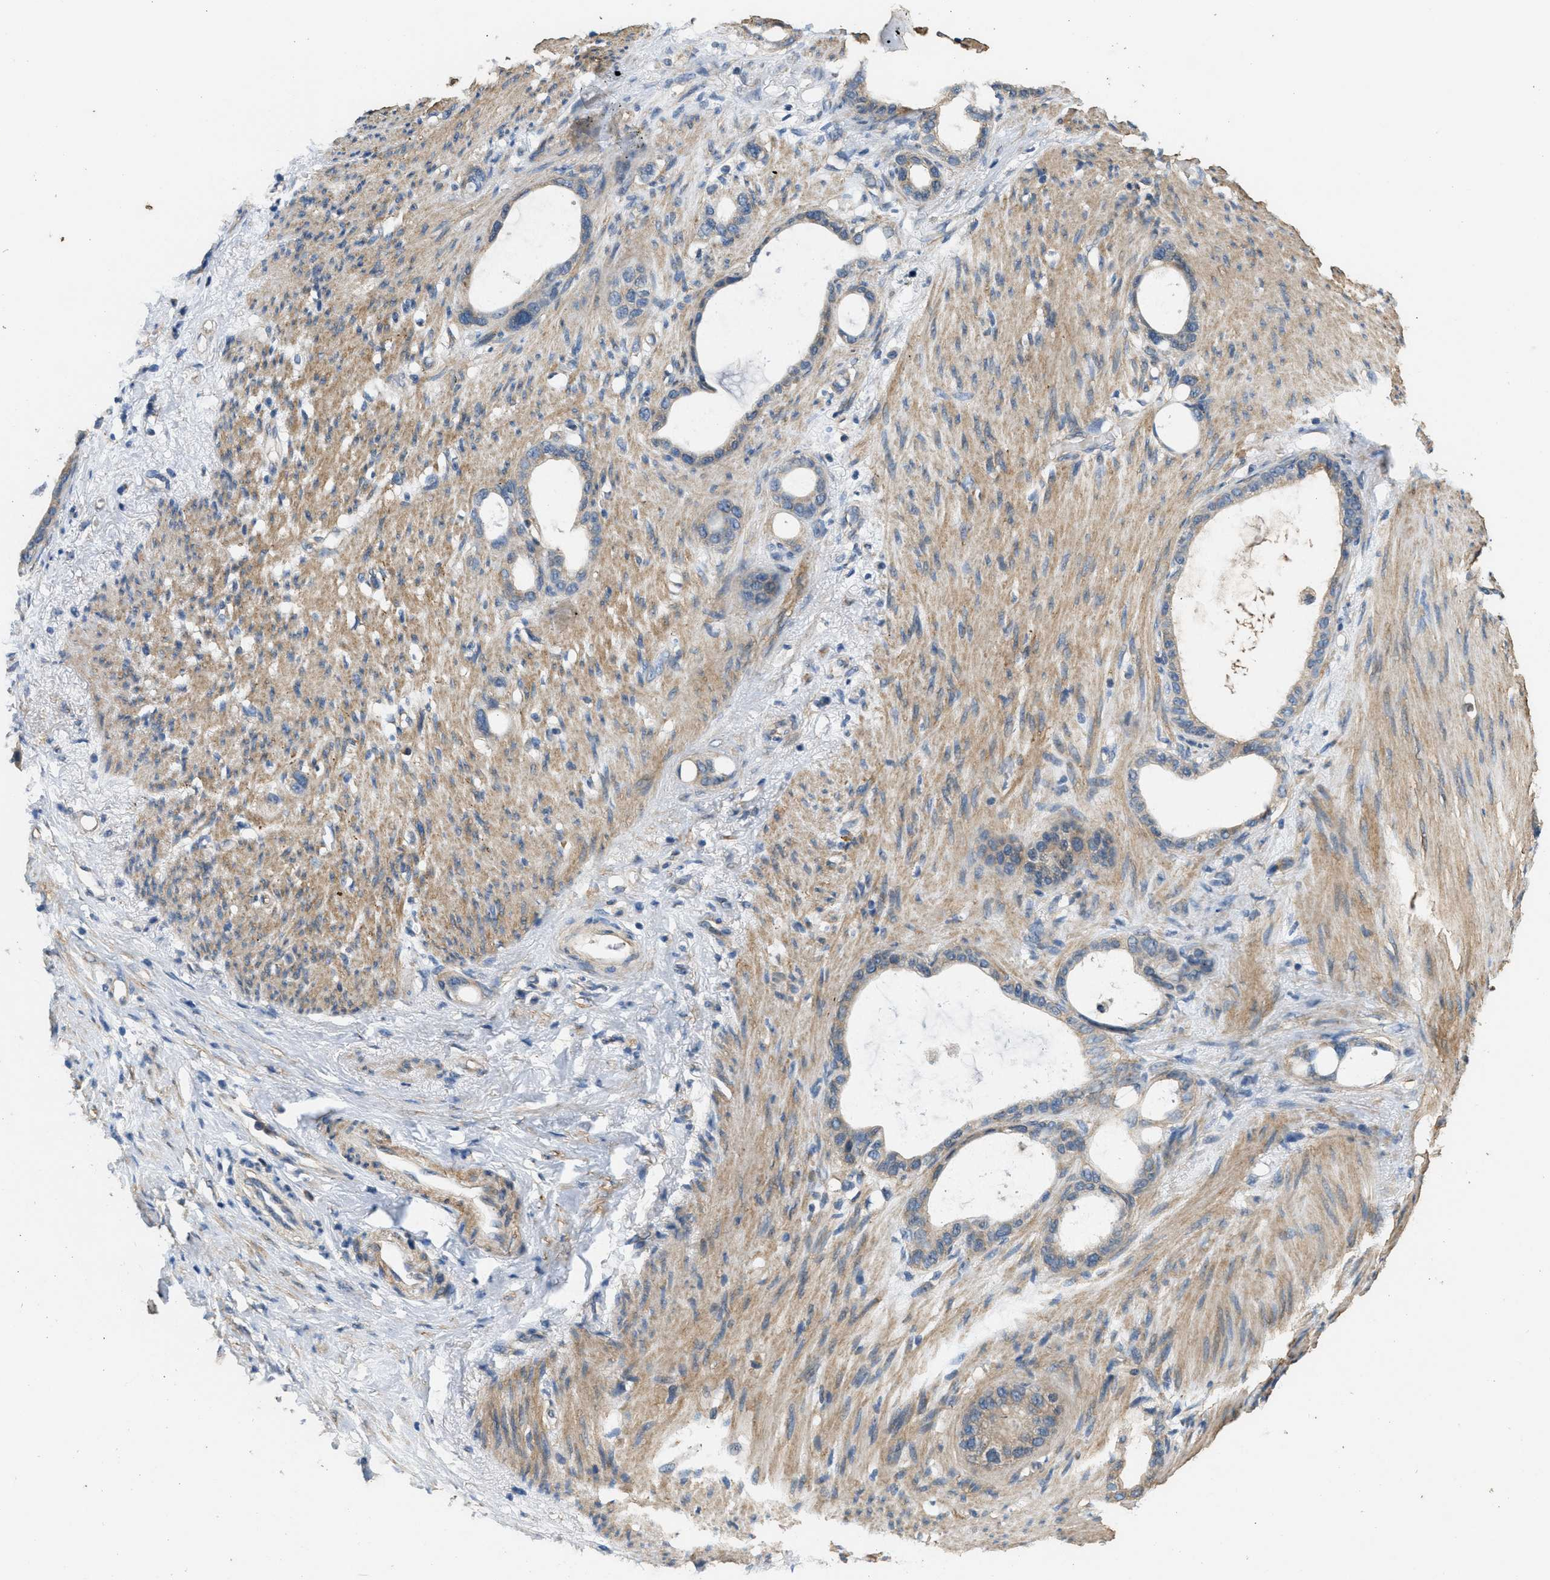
{"staining": {"intensity": "weak", "quantity": "25%-75%", "location": "cytoplasmic/membranous"}, "tissue": "stomach cancer", "cell_type": "Tumor cells", "image_type": "cancer", "snomed": [{"axis": "morphology", "description": "Adenocarcinoma, NOS"}, {"axis": "topography", "description": "Stomach"}], "caption": "This is a histology image of IHC staining of stomach adenocarcinoma, which shows weak positivity in the cytoplasmic/membranous of tumor cells.", "gene": "THBS2", "patient": {"sex": "female", "age": 75}}